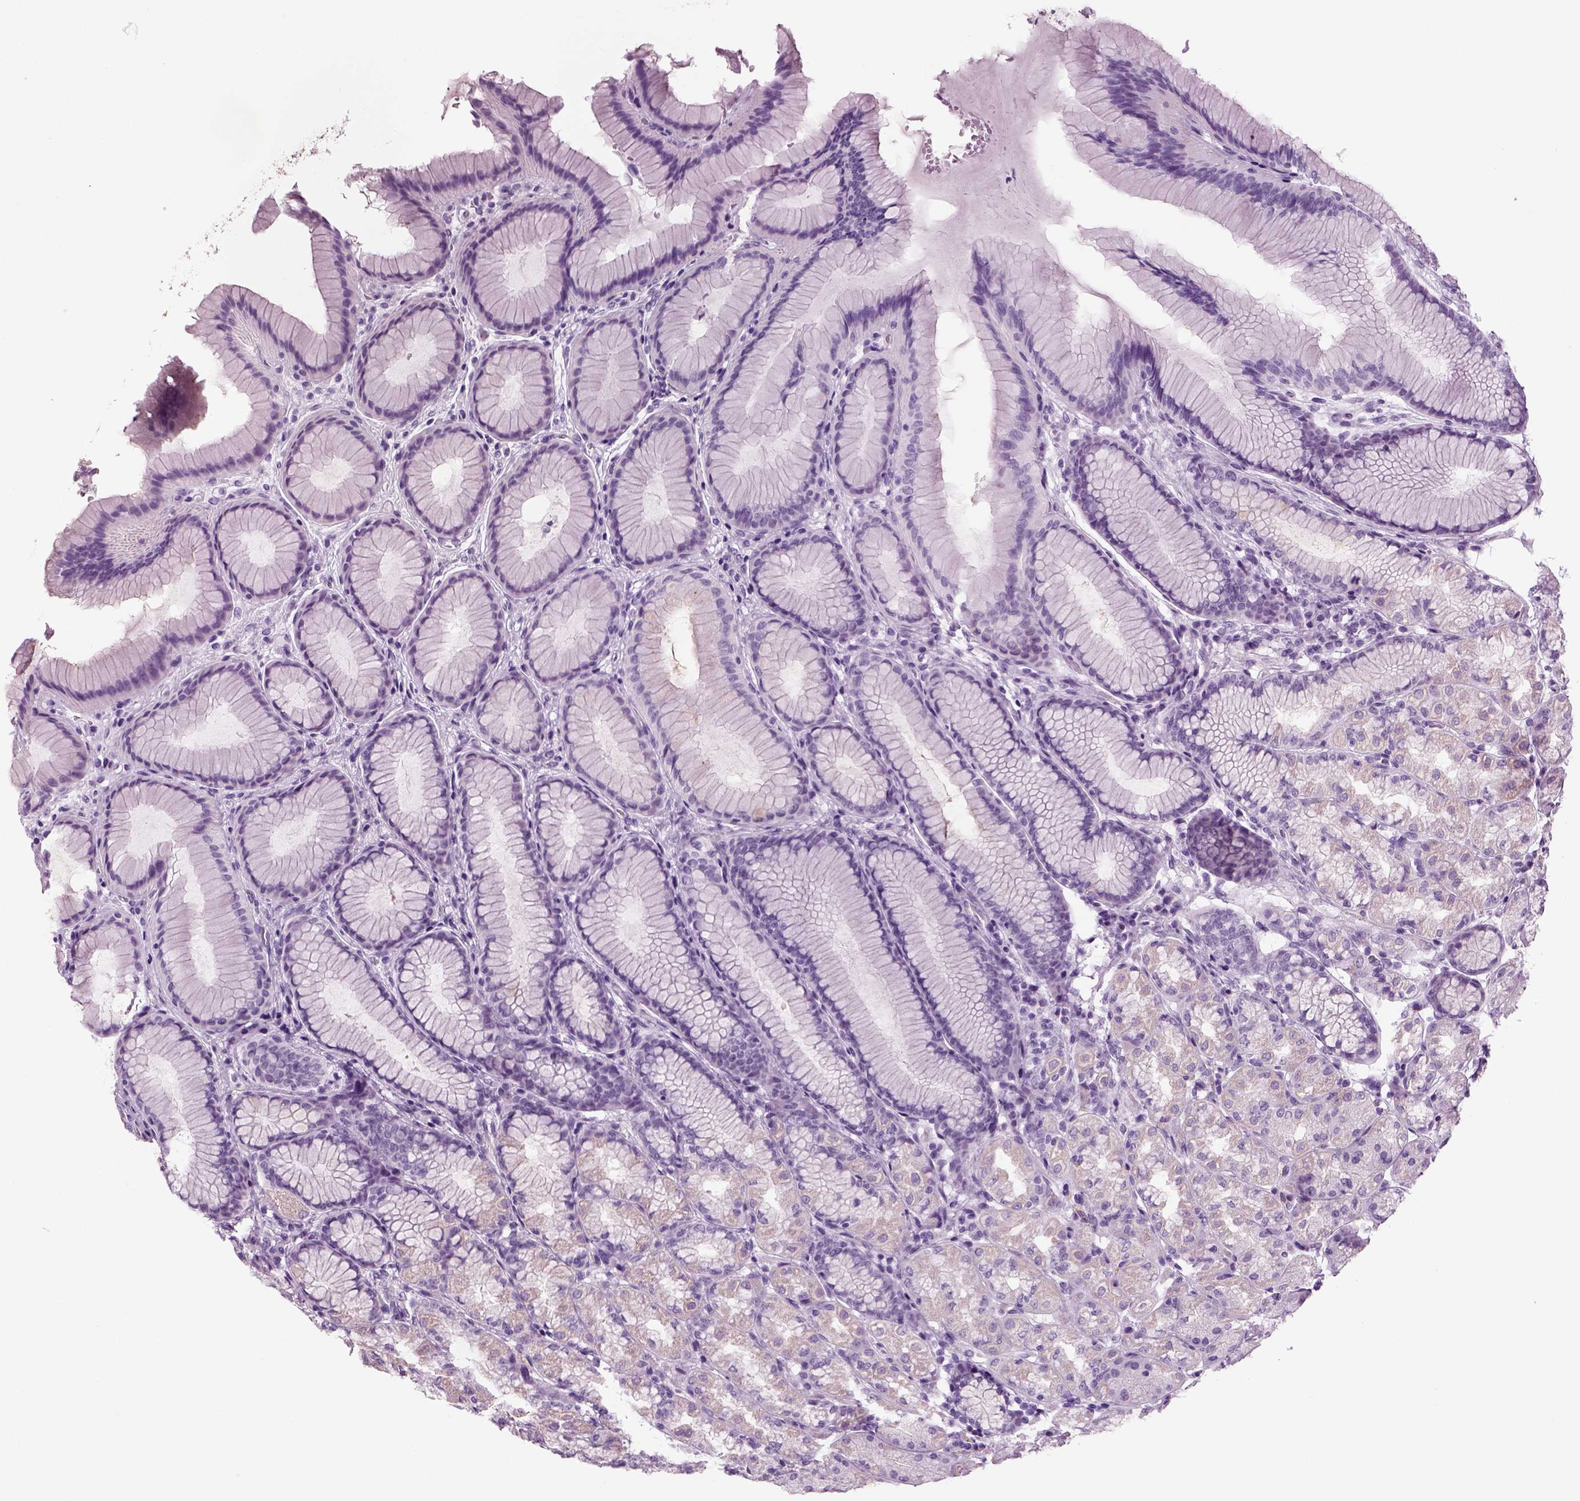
{"staining": {"intensity": "moderate", "quantity": "<25%", "location": "cytoplasmic/membranous"}, "tissue": "stomach", "cell_type": "Glandular cells", "image_type": "normal", "snomed": [{"axis": "morphology", "description": "Normal tissue, NOS"}, {"axis": "morphology", "description": "Adenocarcinoma, NOS"}, {"axis": "topography", "description": "Stomach"}], "caption": "The histopathology image demonstrates staining of benign stomach, revealing moderate cytoplasmic/membranous protein staining (brown color) within glandular cells.", "gene": "CRABP1", "patient": {"sex": "female", "age": 79}}